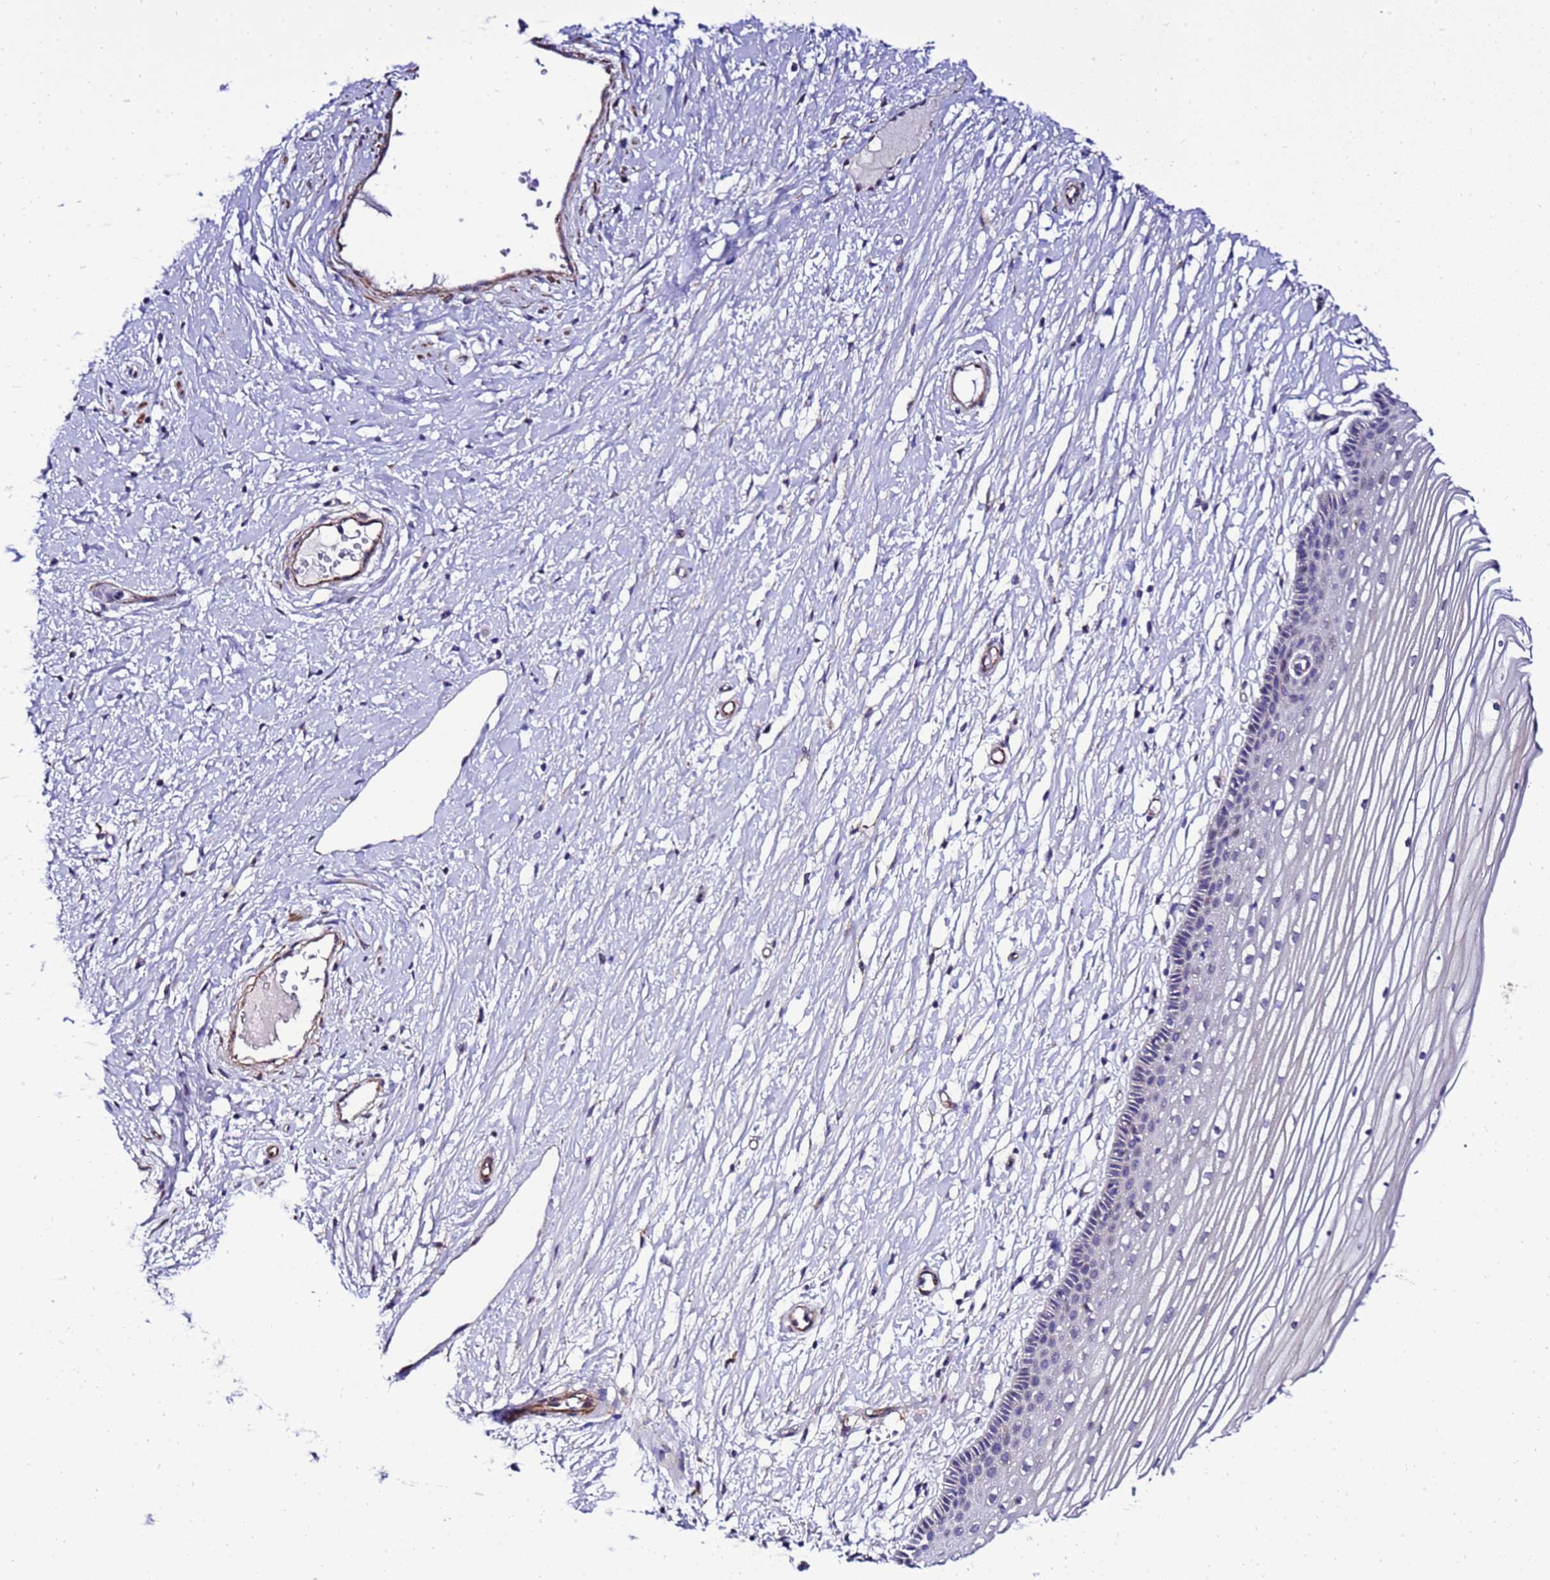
{"staining": {"intensity": "negative", "quantity": "none", "location": "none"}, "tissue": "vagina", "cell_type": "Squamous epithelial cells", "image_type": "normal", "snomed": [{"axis": "morphology", "description": "Normal tissue, NOS"}, {"axis": "topography", "description": "Vagina"}, {"axis": "topography", "description": "Cervix"}], "caption": "The histopathology image shows no significant positivity in squamous epithelial cells of vagina.", "gene": "GZF1", "patient": {"sex": "female", "age": 40}}